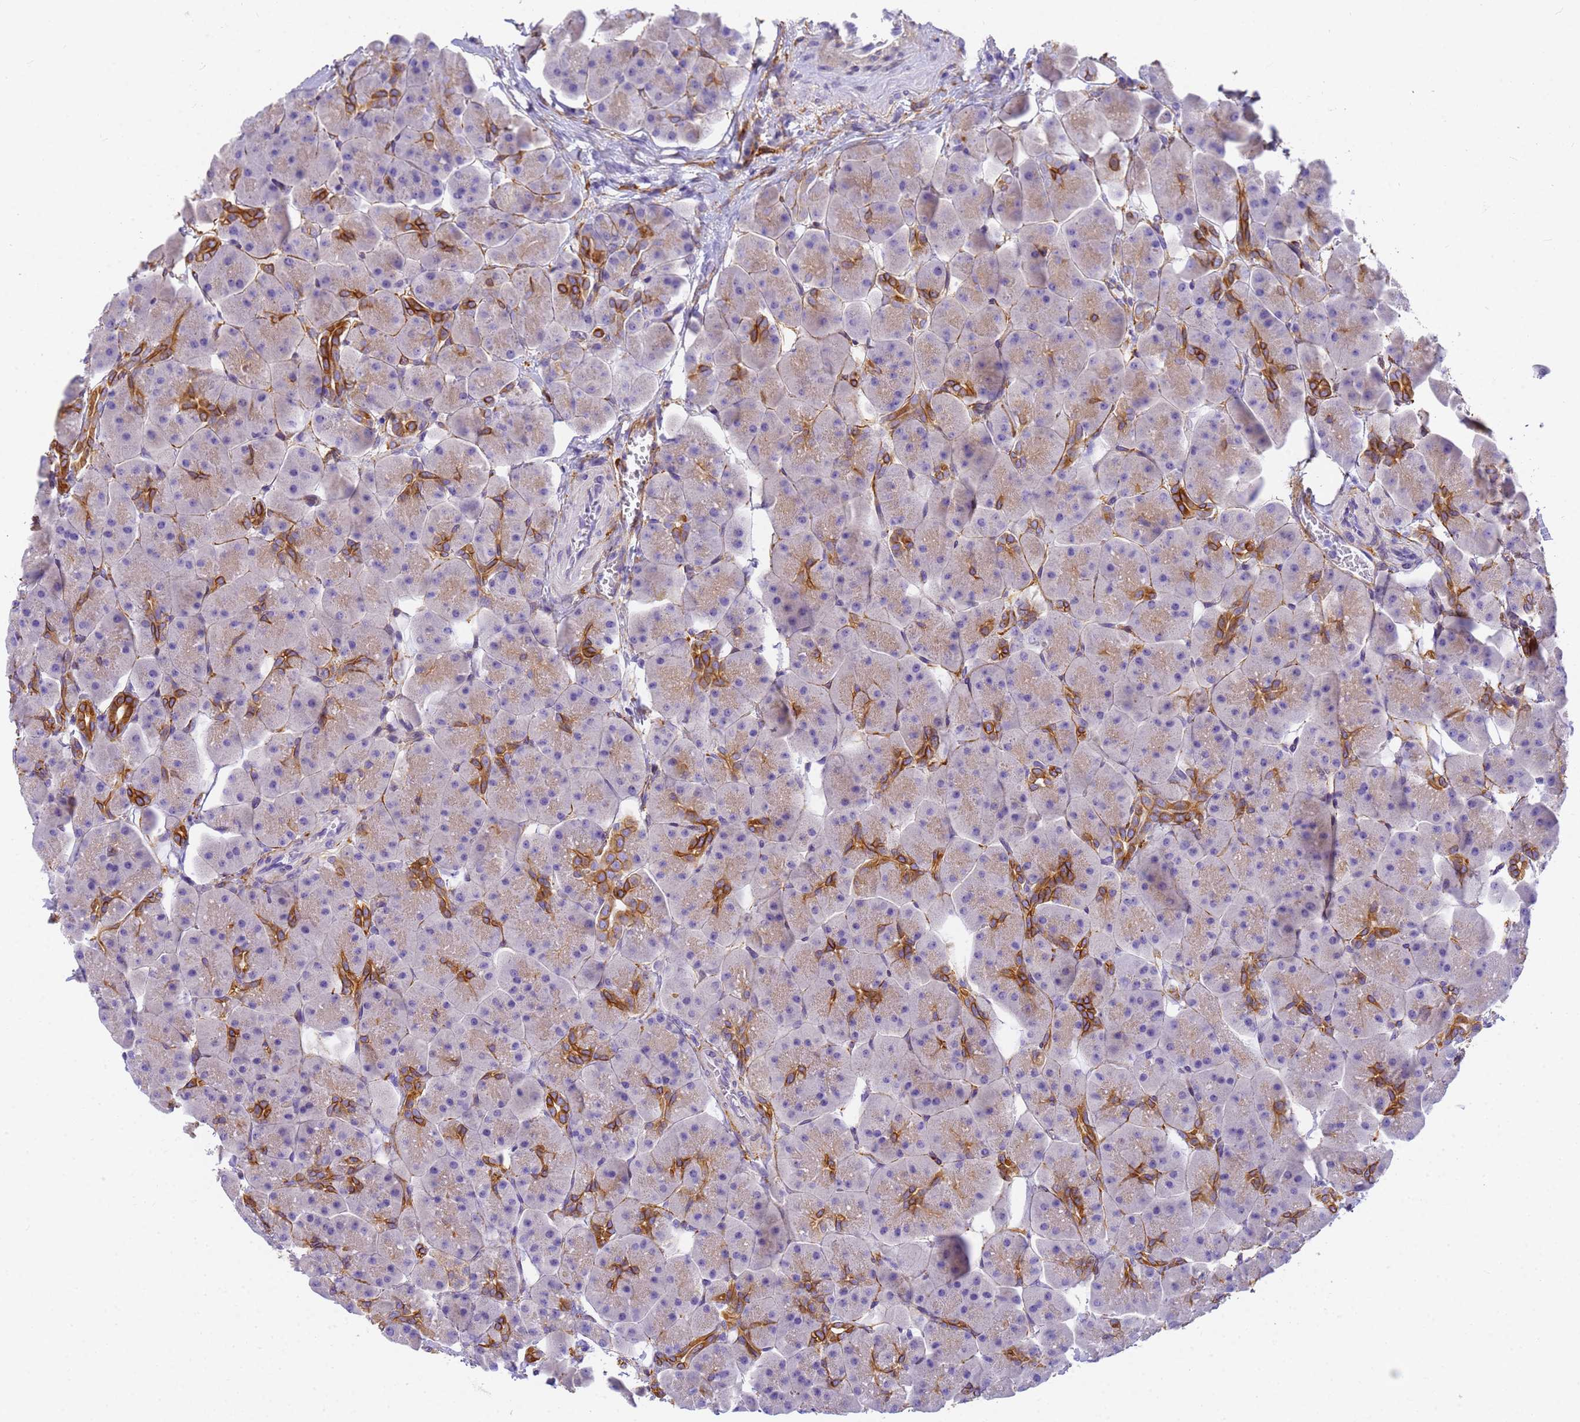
{"staining": {"intensity": "strong", "quantity": "25%-75%", "location": "cytoplasmic/membranous"}, "tissue": "pancreas", "cell_type": "Exocrine glandular cells", "image_type": "normal", "snomed": [{"axis": "morphology", "description": "Normal tissue, NOS"}, {"axis": "topography", "description": "Pancreas"}], "caption": "Strong cytoplasmic/membranous positivity for a protein is seen in about 25%-75% of exocrine glandular cells of normal pancreas using immunohistochemistry (IHC).", "gene": "MVB12A", "patient": {"sex": "male", "age": 66}}